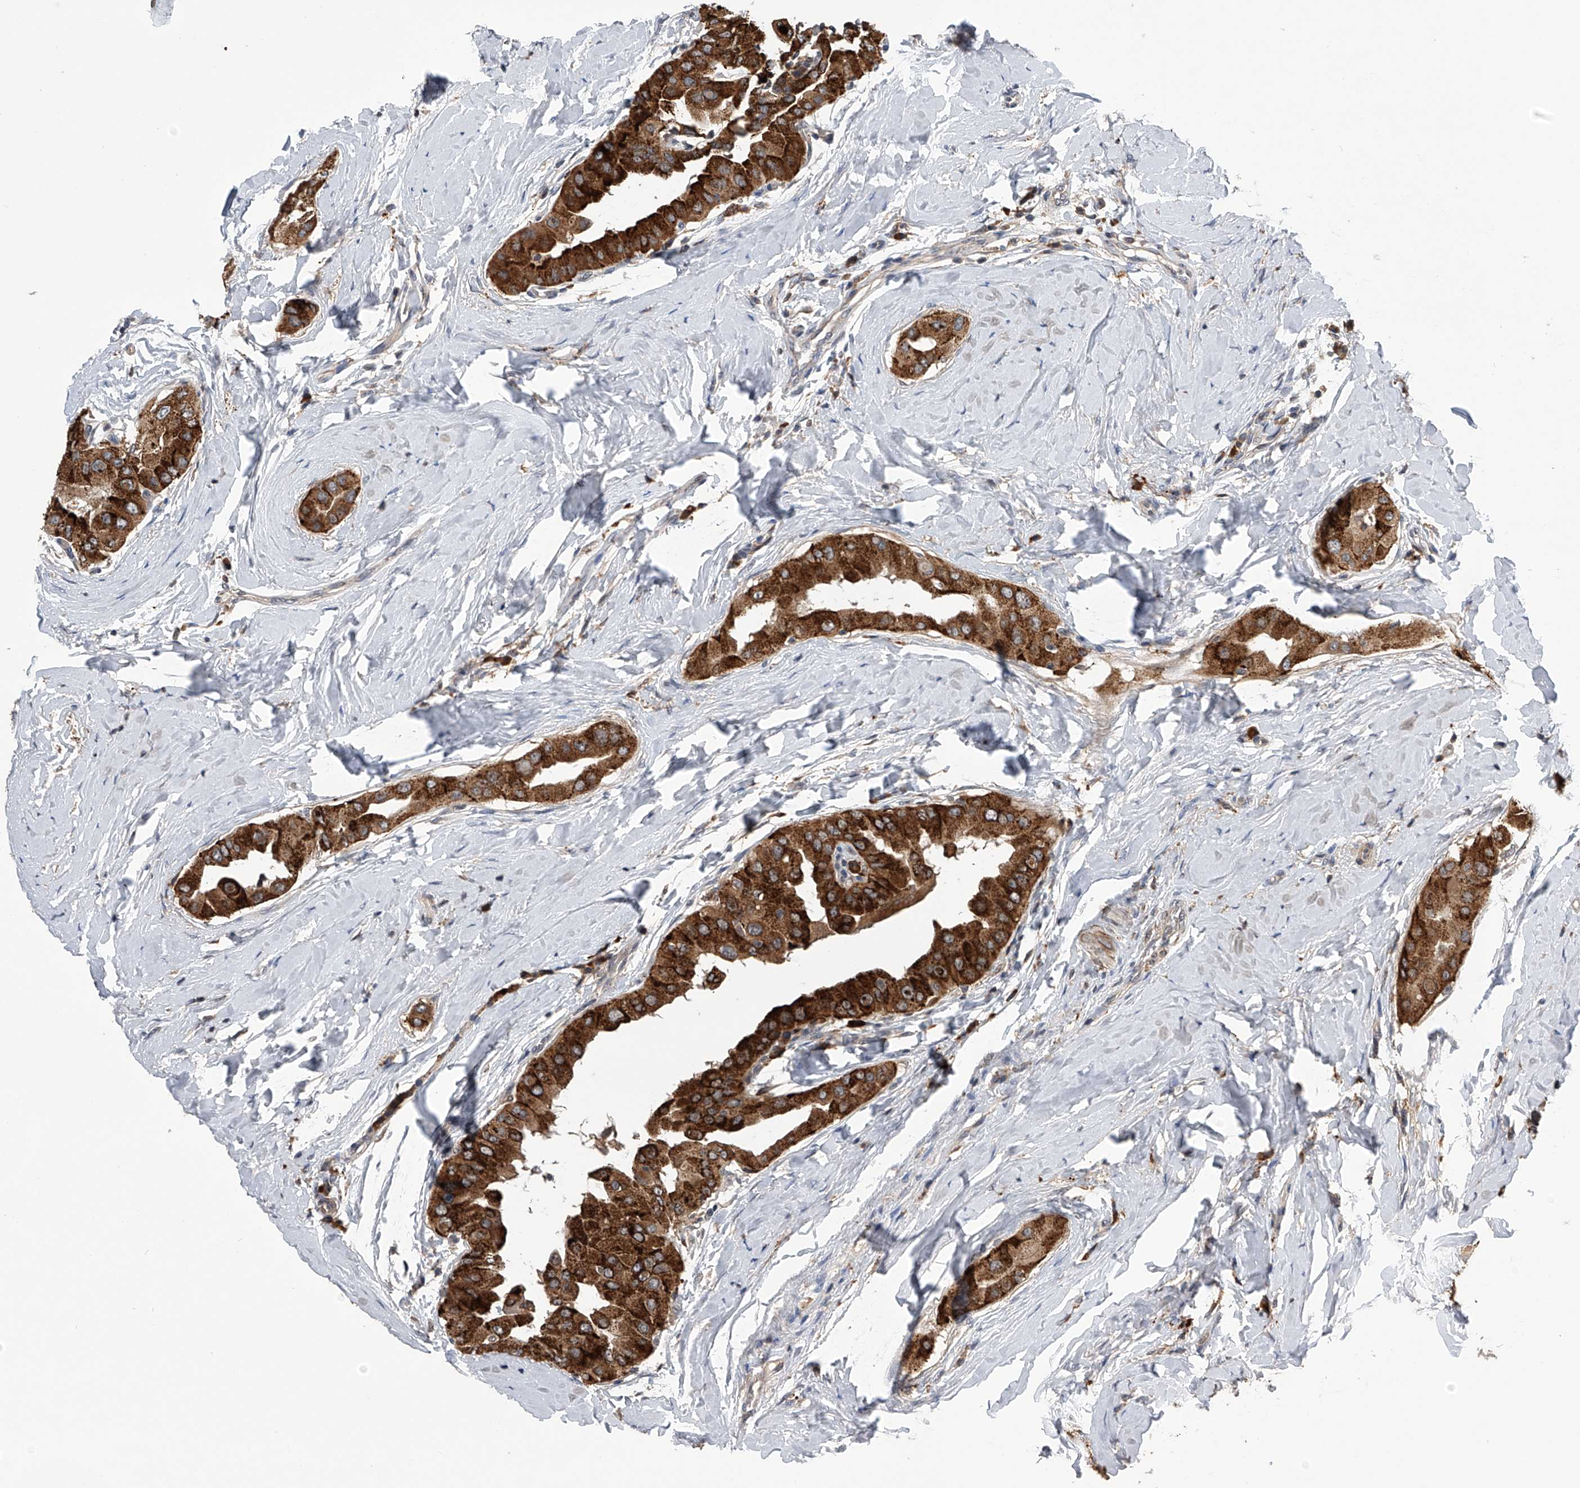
{"staining": {"intensity": "strong", "quantity": ">75%", "location": "cytoplasmic/membranous"}, "tissue": "thyroid cancer", "cell_type": "Tumor cells", "image_type": "cancer", "snomed": [{"axis": "morphology", "description": "Papillary adenocarcinoma, NOS"}, {"axis": "topography", "description": "Thyroid gland"}], "caption": "Immunohistochemical staining of human thyroid cancer shows strong cytoplasmic/membranous protein staining in about >75% of tumor cells.", "gene": "SPOCK1", "patient": {"sex": "male", "age": 33}}